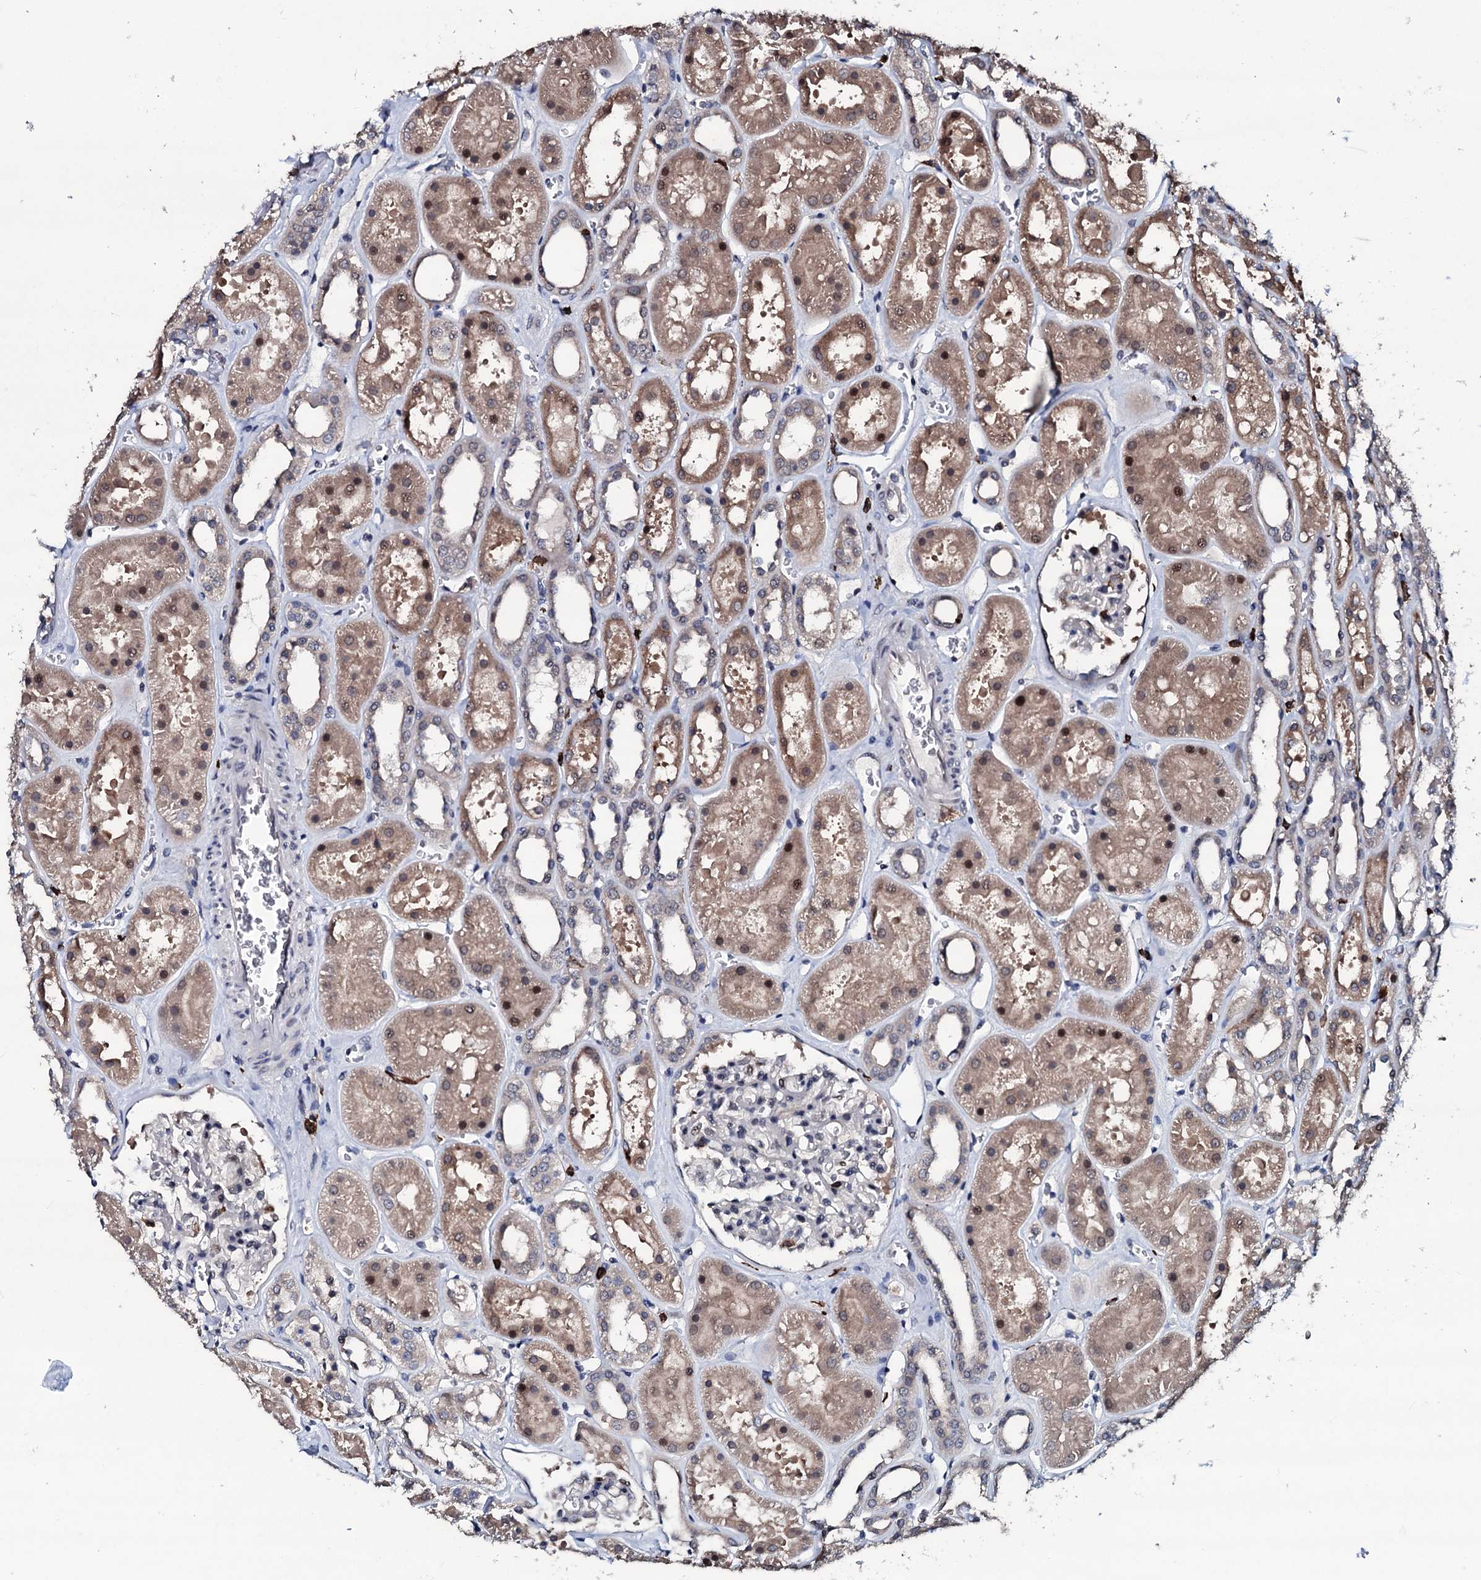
{"staining": {"intensity": "negative", "quantity": "none", "location": "none"}, "tissue": "kidney", "cell_type": "Cells in glomeruli", "image_type": "normal", "snomed": [{"axis": "morphology", "description": "Normal tissue, NOS"}, {"axis": "topography", "description": "Kidney"}], "caption": "There is no significant staining in cells in glomeruli of kidney.", "gene": "OGFOD2", "patient": {"sex": "female", "age": 41}}